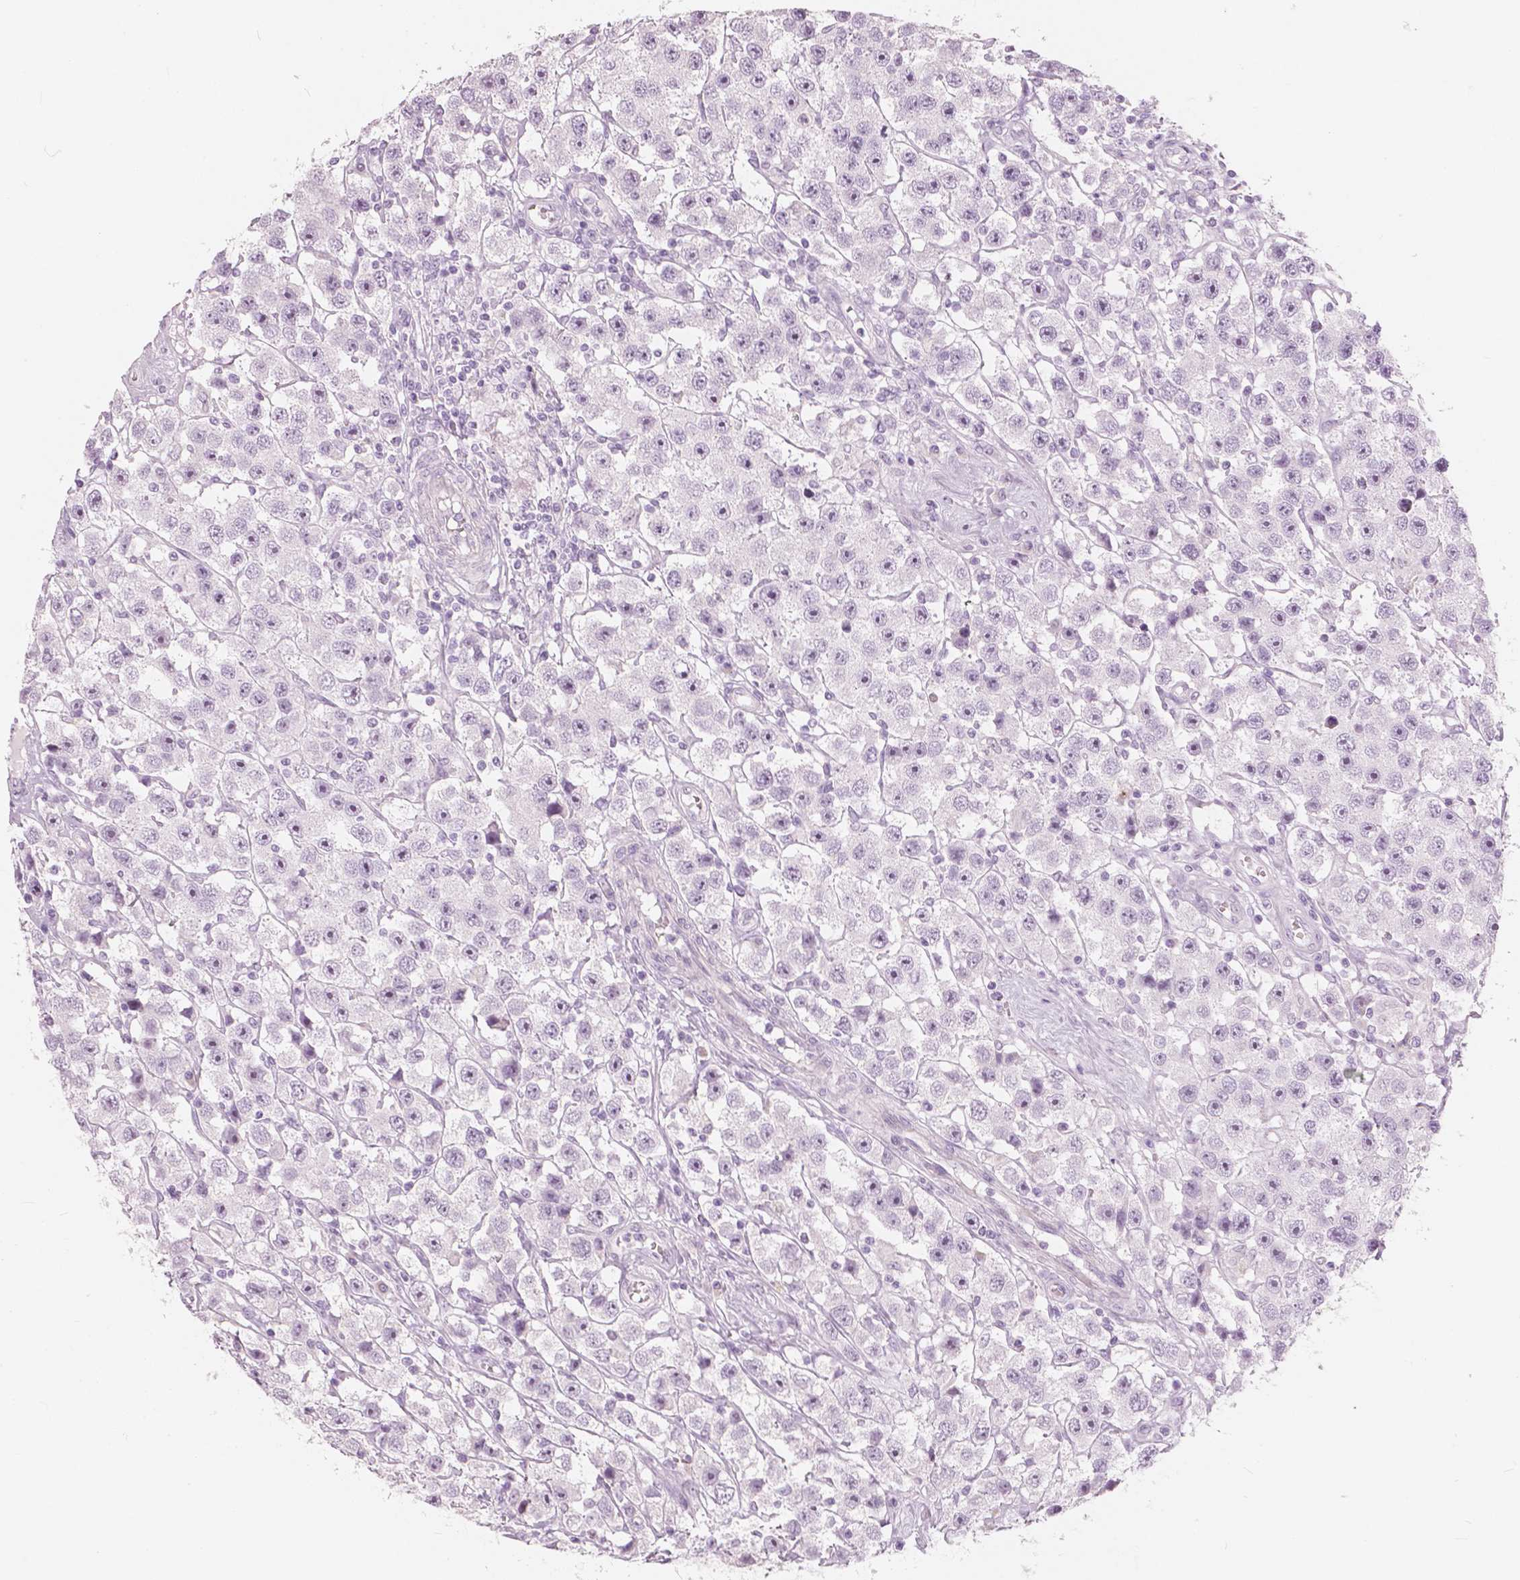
{"staining": {"intensity": "moderate", "quantity": "<25%", "location": "nuclear"}, "tissue": "testis cancer", "cell_type": "Tumor cells", "image_type": "cancer", "snomed": [{"axis": "morphology", "description": "Seminoma, NOS"}, {"axis": "topography", "description": "Testis"}], "caption": "Moderate nuclear staining for a protein is appreciated in approximately <25% of tumor cells of seminoma (testis) using IHC.", "gene": "A4GNT", "patient": {"sex": "male", "age": 45}}